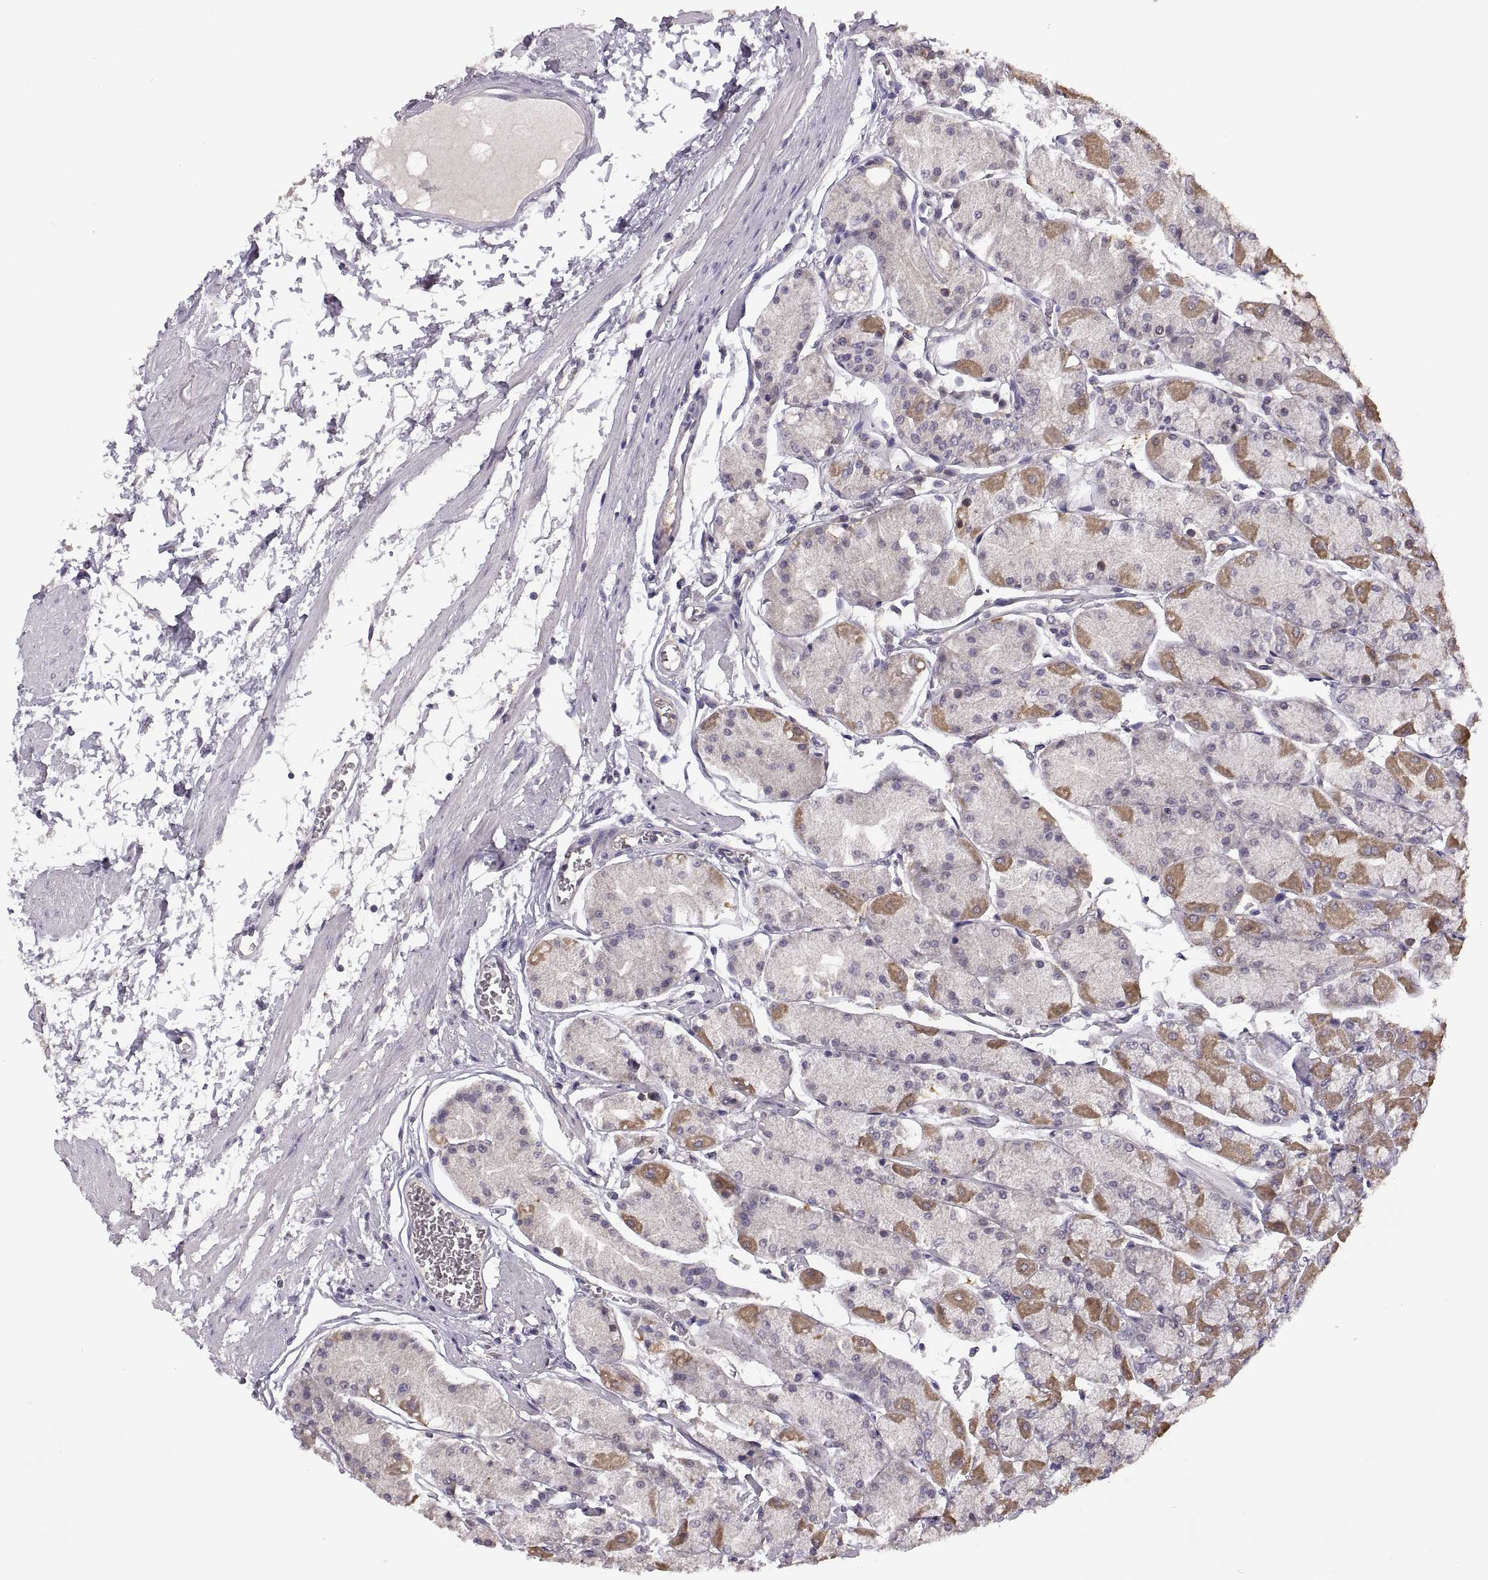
{"staining": {"intensity": "moderate", "quantity": "25%-75%", "location": "cytoplasmic/membranous"}, "tissue": "stomach", "cell_type": "Glandular cells", "image_type": "normal", "snomed": [{"axis": "morphology", "description": "Normal tissue, NOS"}, {"axis": "topography", "description": "Stomach, upper"}], "caption": "Glandular cells show medium levels of moderate cytoplasmic/membranous staining in about 25%-75% of cells in normal stomach.", "gene": "ACSBG2", "patient": {"sex": "male", "age": 60}}